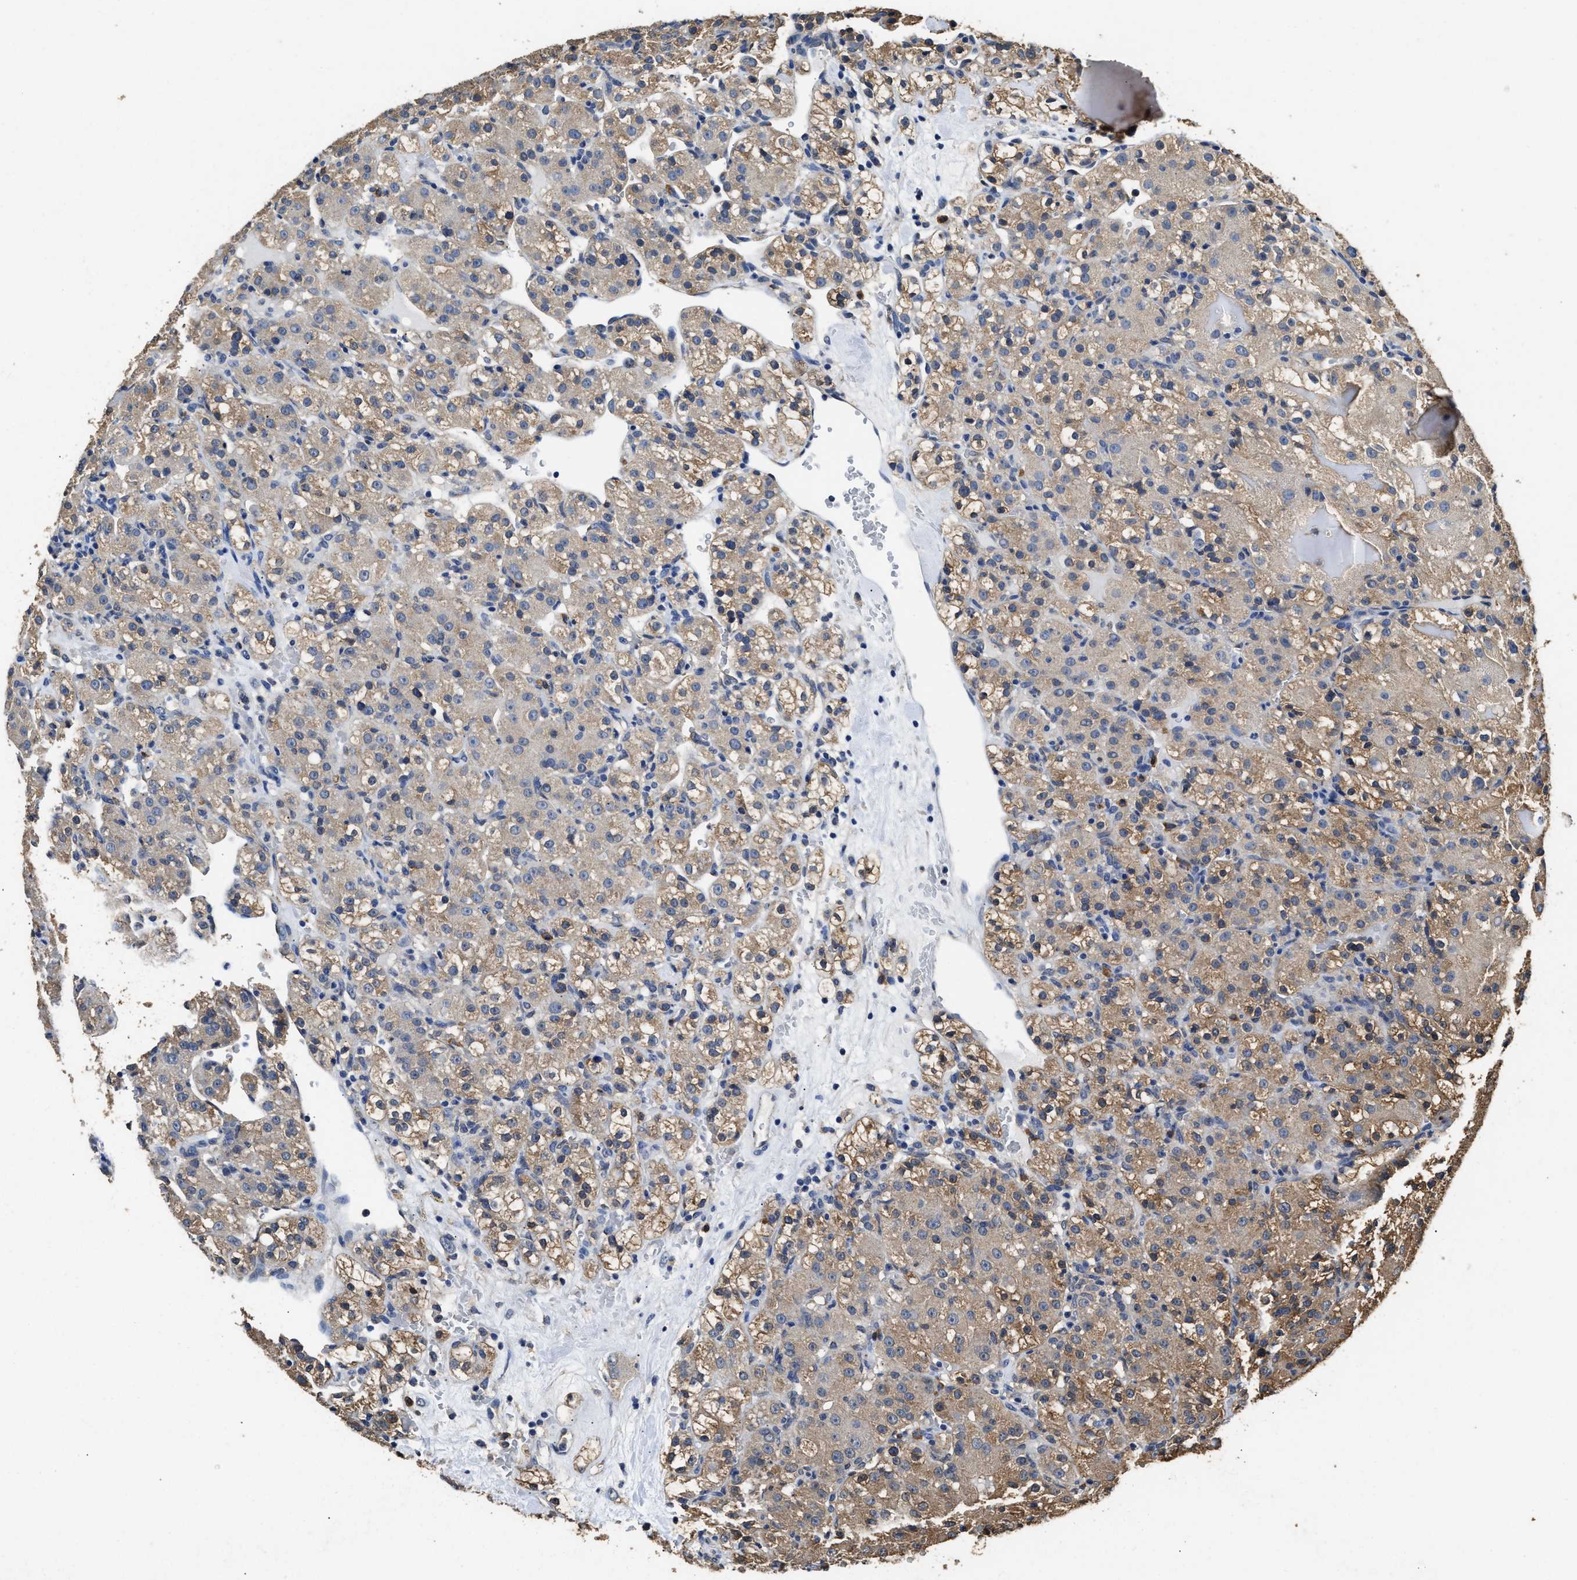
{"staining": {"intensity": "weak", "quantity": ">75%", "location": "cytoplasmic/membranous"}, "tissue": "renal cancer", "cell_type": "Tumor cells", "image_type": "cancer", "snomed": [{"axis": "morphology", "description": "Normal tissue, NOS"}, {"axis": "morphology", "description": "Adenocarcinoma, NOS"}, {"axis": "topography", "description": "Kidney"}], "caption": "Immunohistochemistry (IHC) (DAB) staining of human renal cancer (adenocarcinoma) displays weak cytoplasmic/membranous protein staining in approximately >75% of tumor cells. (DAB IHC, brown staining for protein, blue staining for nuclei).", "gene": "YWHAE", "patient": {"sex": "male", "age": 61}}